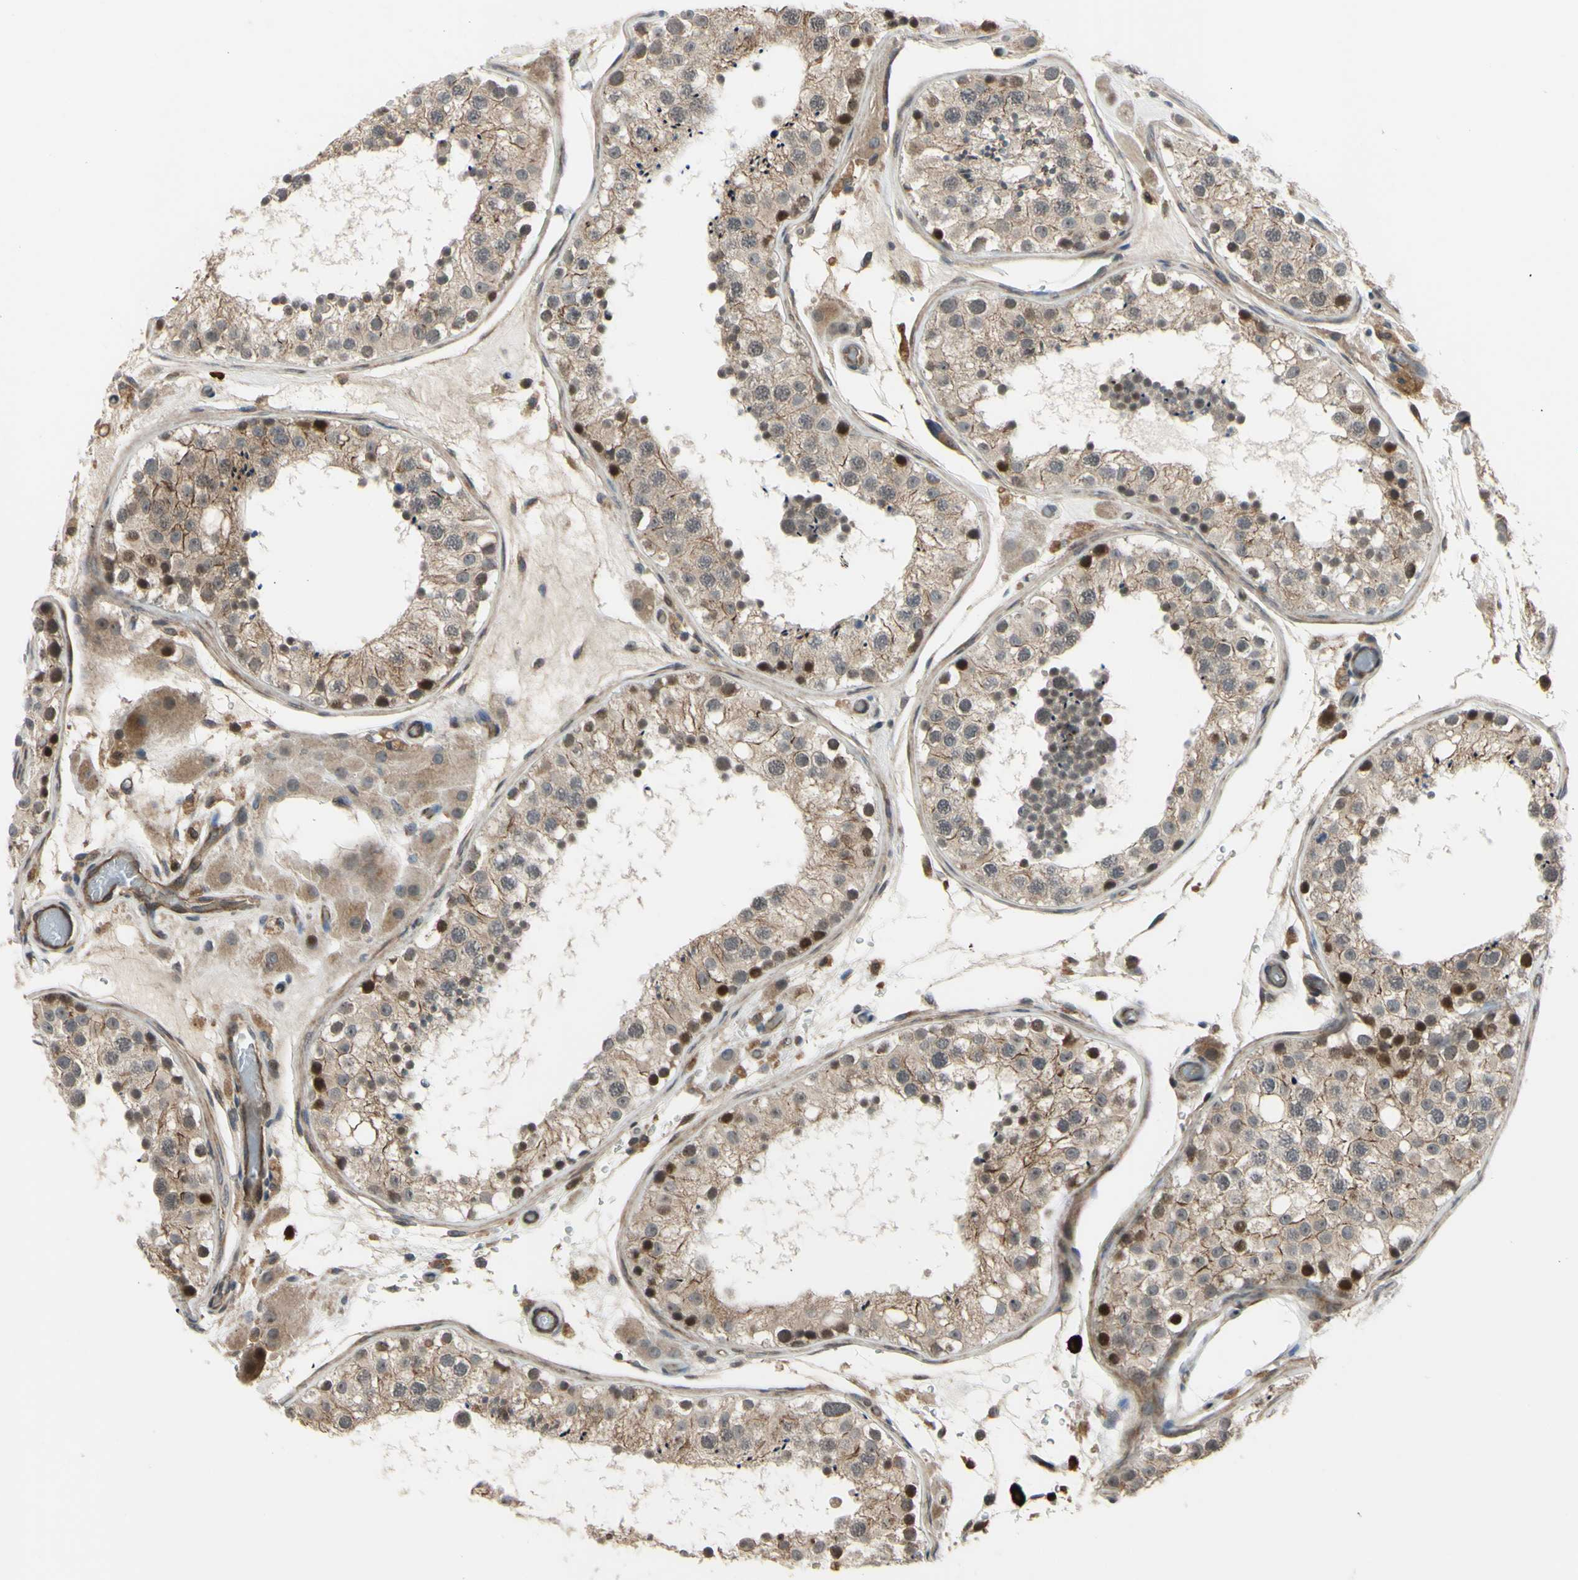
{"staining": {"intensity": "strong", "quantity": "<25%", "location": "cytoplasmic/membranous,nuclear"}, "tissue": "testis", "cell_type": "Cells in seminiferous ducts", "image_type": "normal", "snomed": [{"axis": "morphology", "description": "Normal tissue, NOS"}, {"axis": "topography", "description": "Testis"}, {"axis": "topography", "description": "Epididymis"}], "caption": "This photomicrograph exhibits immunohistochemistry staining of benign testis, with medium strong cytoplasmic/membranous,nuclear expression in about <25% of cells in seminiferous ducts.", "gene": "COMMD9", "patient": {"sex": "male", "age": 26}}